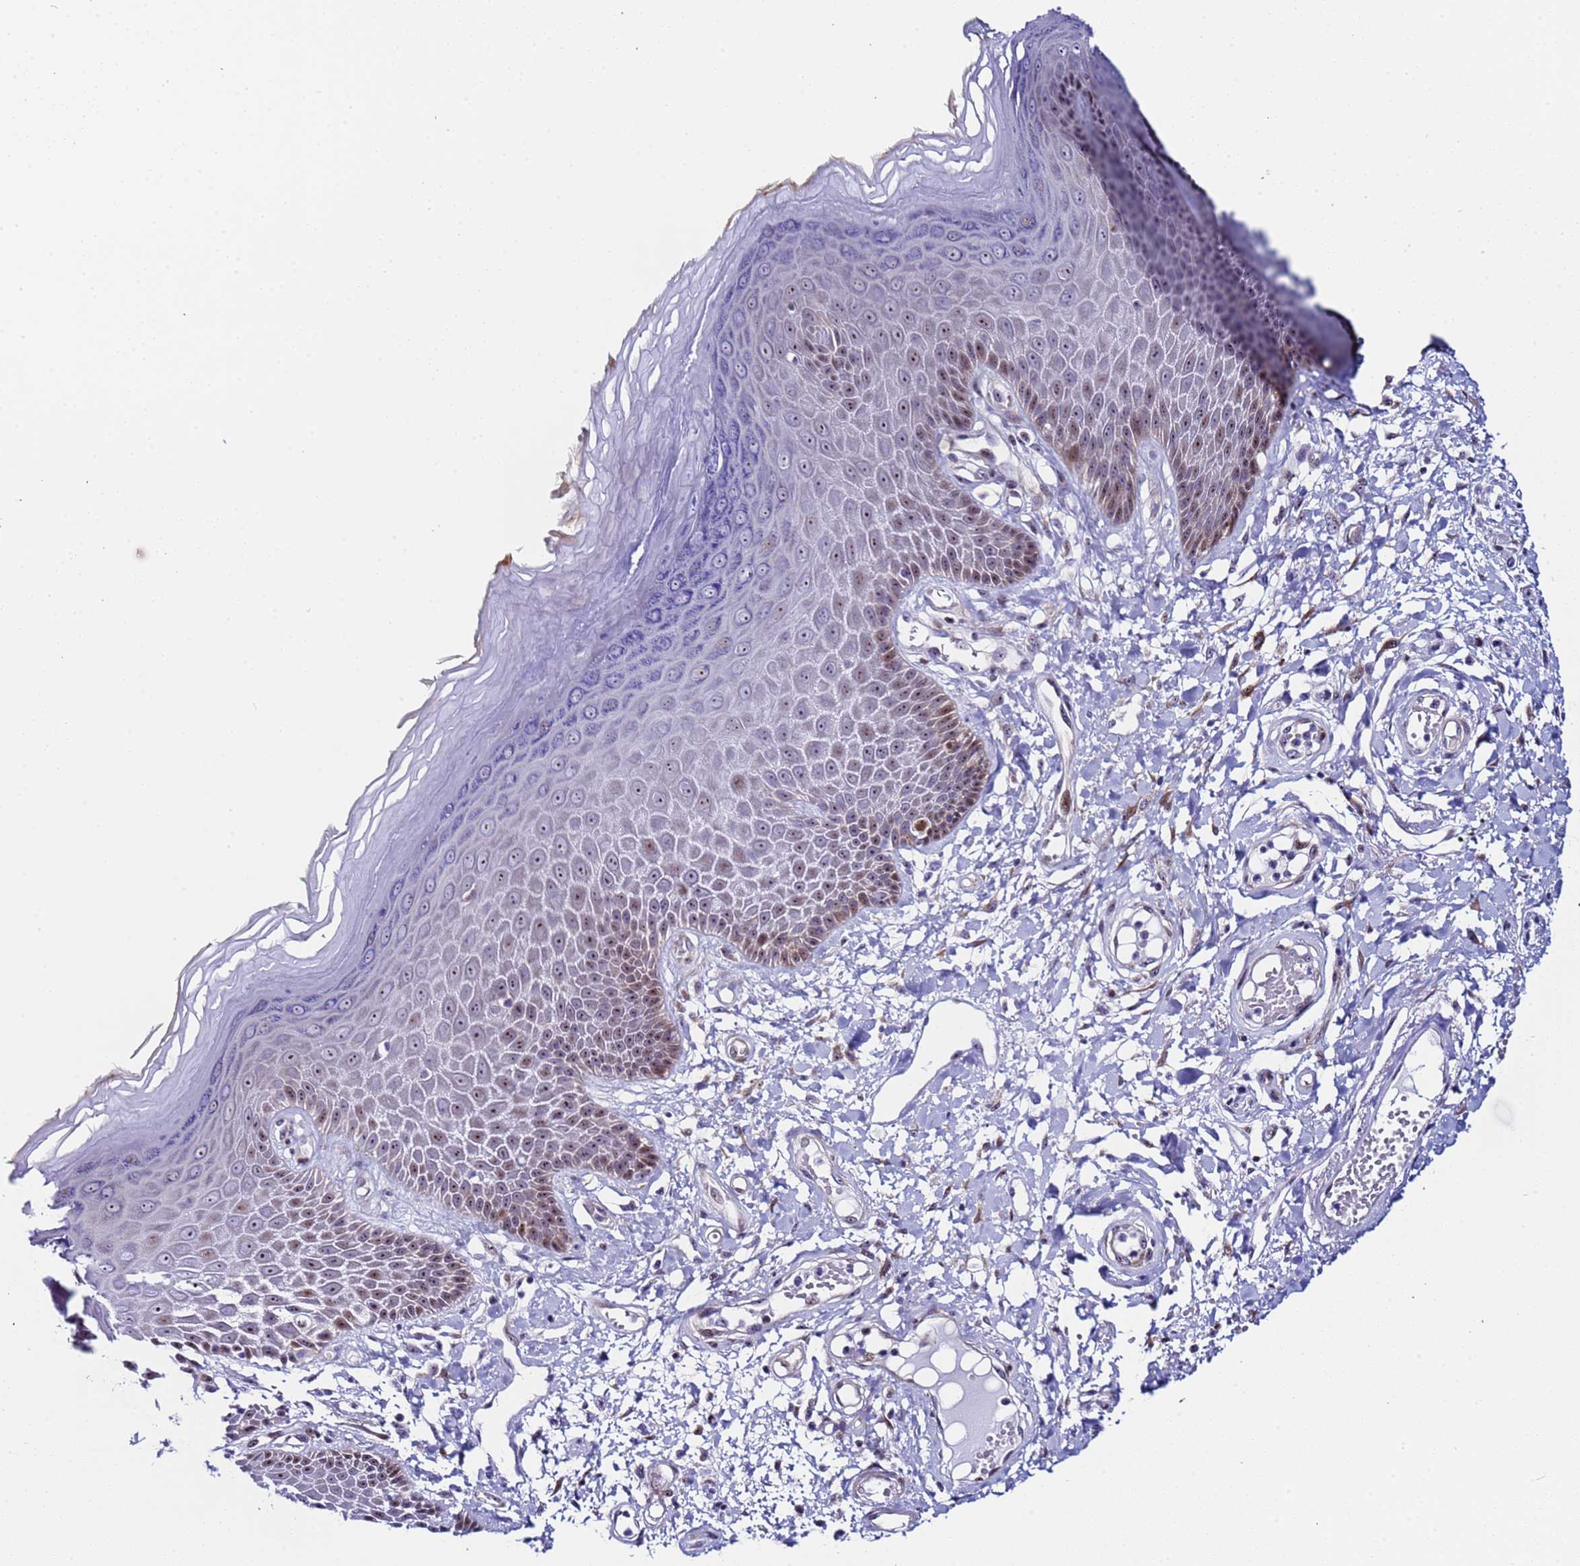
{"staining": {"intensity": "moderate", "quantity": "<25%", "location": "nuclear"}, "tissue": "skin", "cell_type": "Epidermal cells", "image_type": "normal", "snomed": [{"axis": "morphology", "description": "Normal tissue, NOS"}, {"axis": "topography", "description": "Anal"}], "caption": "DAB (3,3'-diaminobenzidine) immunohistochemical staining of normal skin displays moderate nuclear protein expression in approximately <25% of epidermal cells. The staining was performed using DAB to visualize the protein expression in brown, while the nuclei were stained in blue with hematoxylin (Magnification: 20x).", "gene": "POP5", "patient": {"sex": "male", "age": 78}}